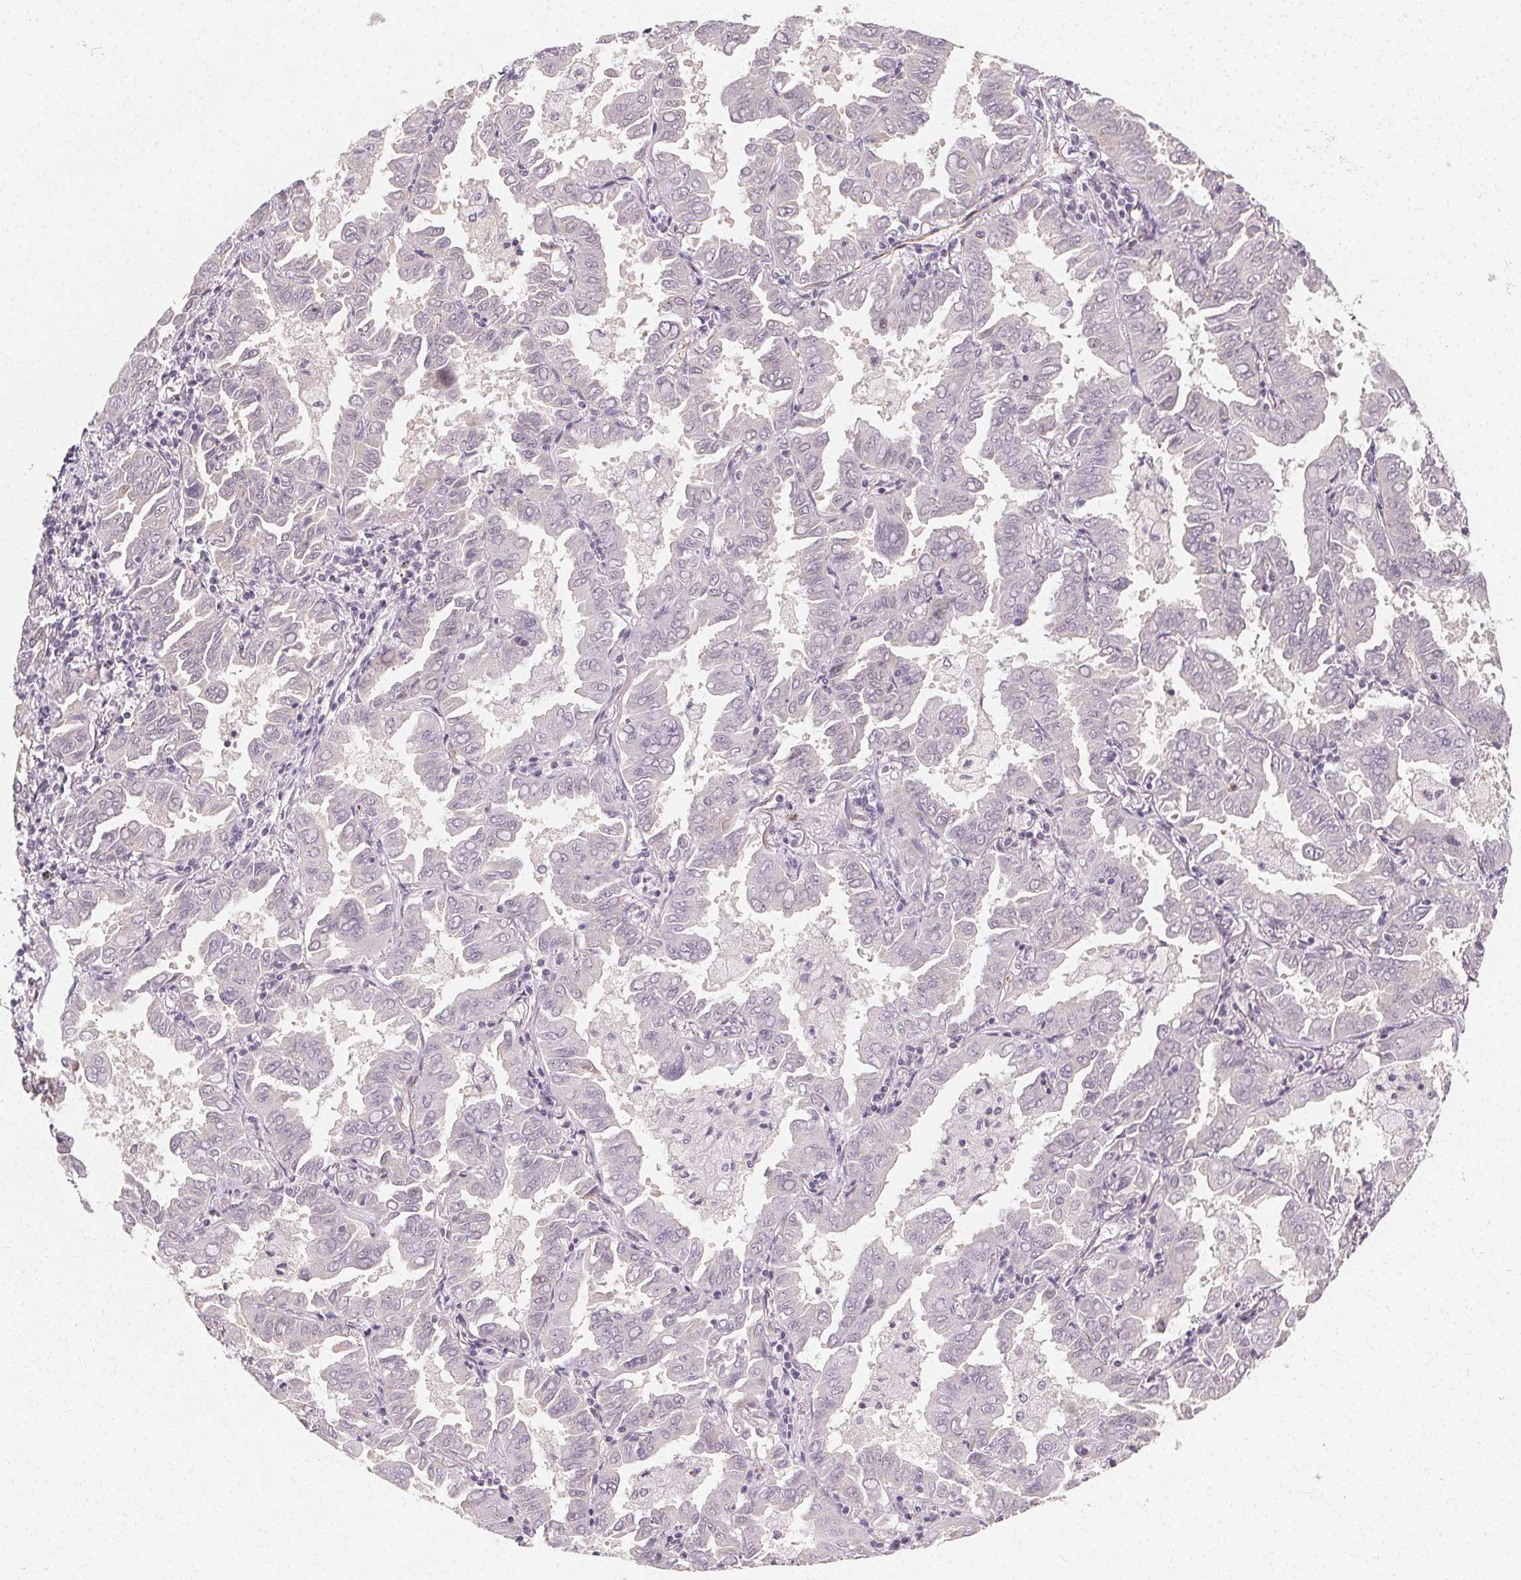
{"staining": {"intensity": "negative", "quantity": "none", "location": "none"}, "tissue": "lung cancer", "cell_type": "Tumor cells", "image_type": "cancer", "snomed": [{"axis": "morphology", "description": "Adenocarcinoma, NOS"}, {"axis": "topography", "description": "Lung"}], "caption": "A histopathology image of lung cancer (adenocarcinoma) stained for a protein shows no brown staining in tumor cells.", "gene": "CLCNKB", "patient": {"sex": "male", "age": 64}}